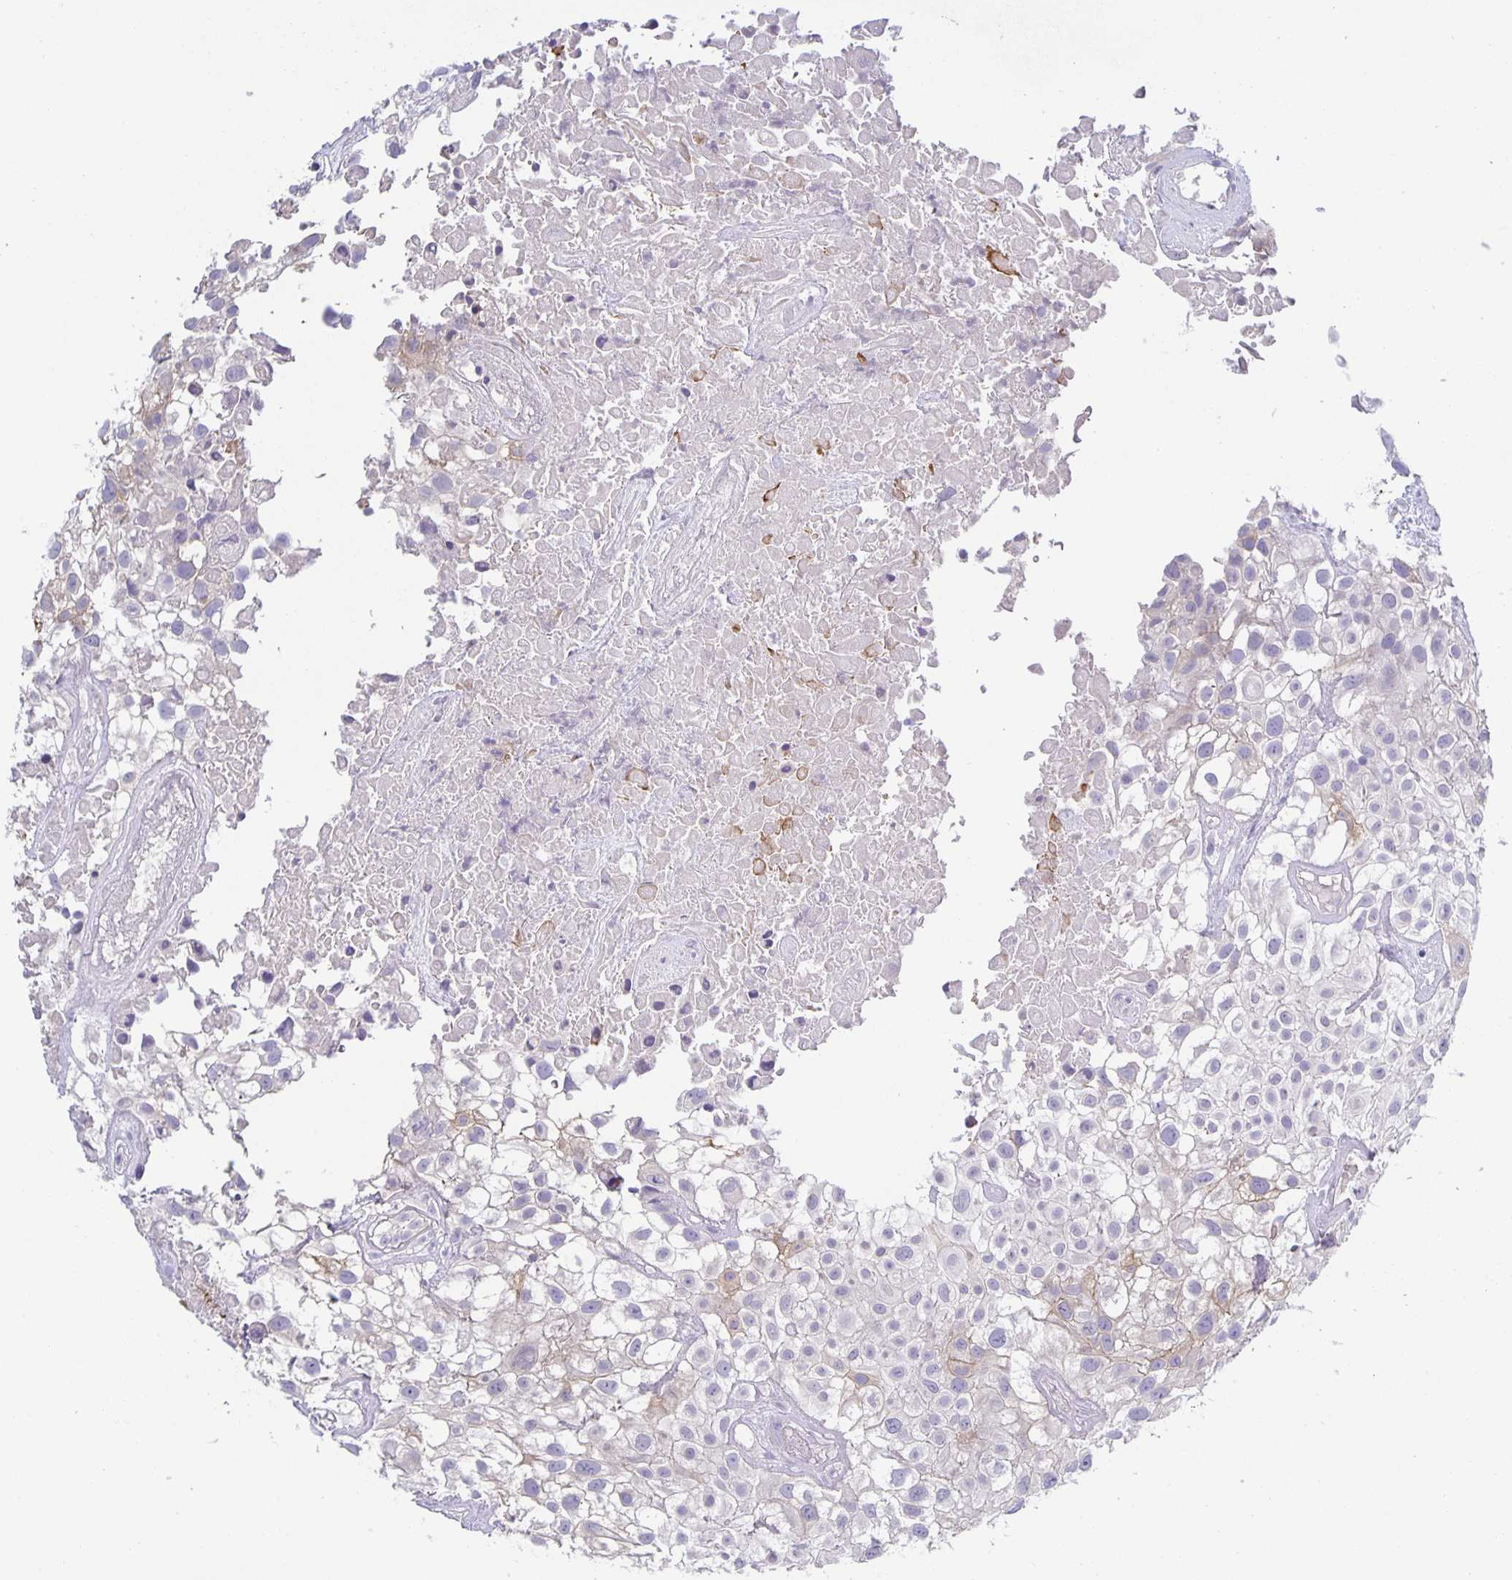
{"staining": {"intensity": "negative", "quantity": "none", "location": "none"}, "tissue": "urothelial cancer", "cell_type": "Tumor cells", "image_type": "cancer", "snomed": [{"axis": "morphology", "description": "Urothelial carcinoma, High grade"}, {"axis": "topography", "description": "Urinary bladder"}], "caption": "This is an IHC photomicrograph of human urothelial carcinoma (high-grade). There is no staining in tumor cells.", "gene": "PTPN3", "patient": {"sex": "male", "age": 56}}